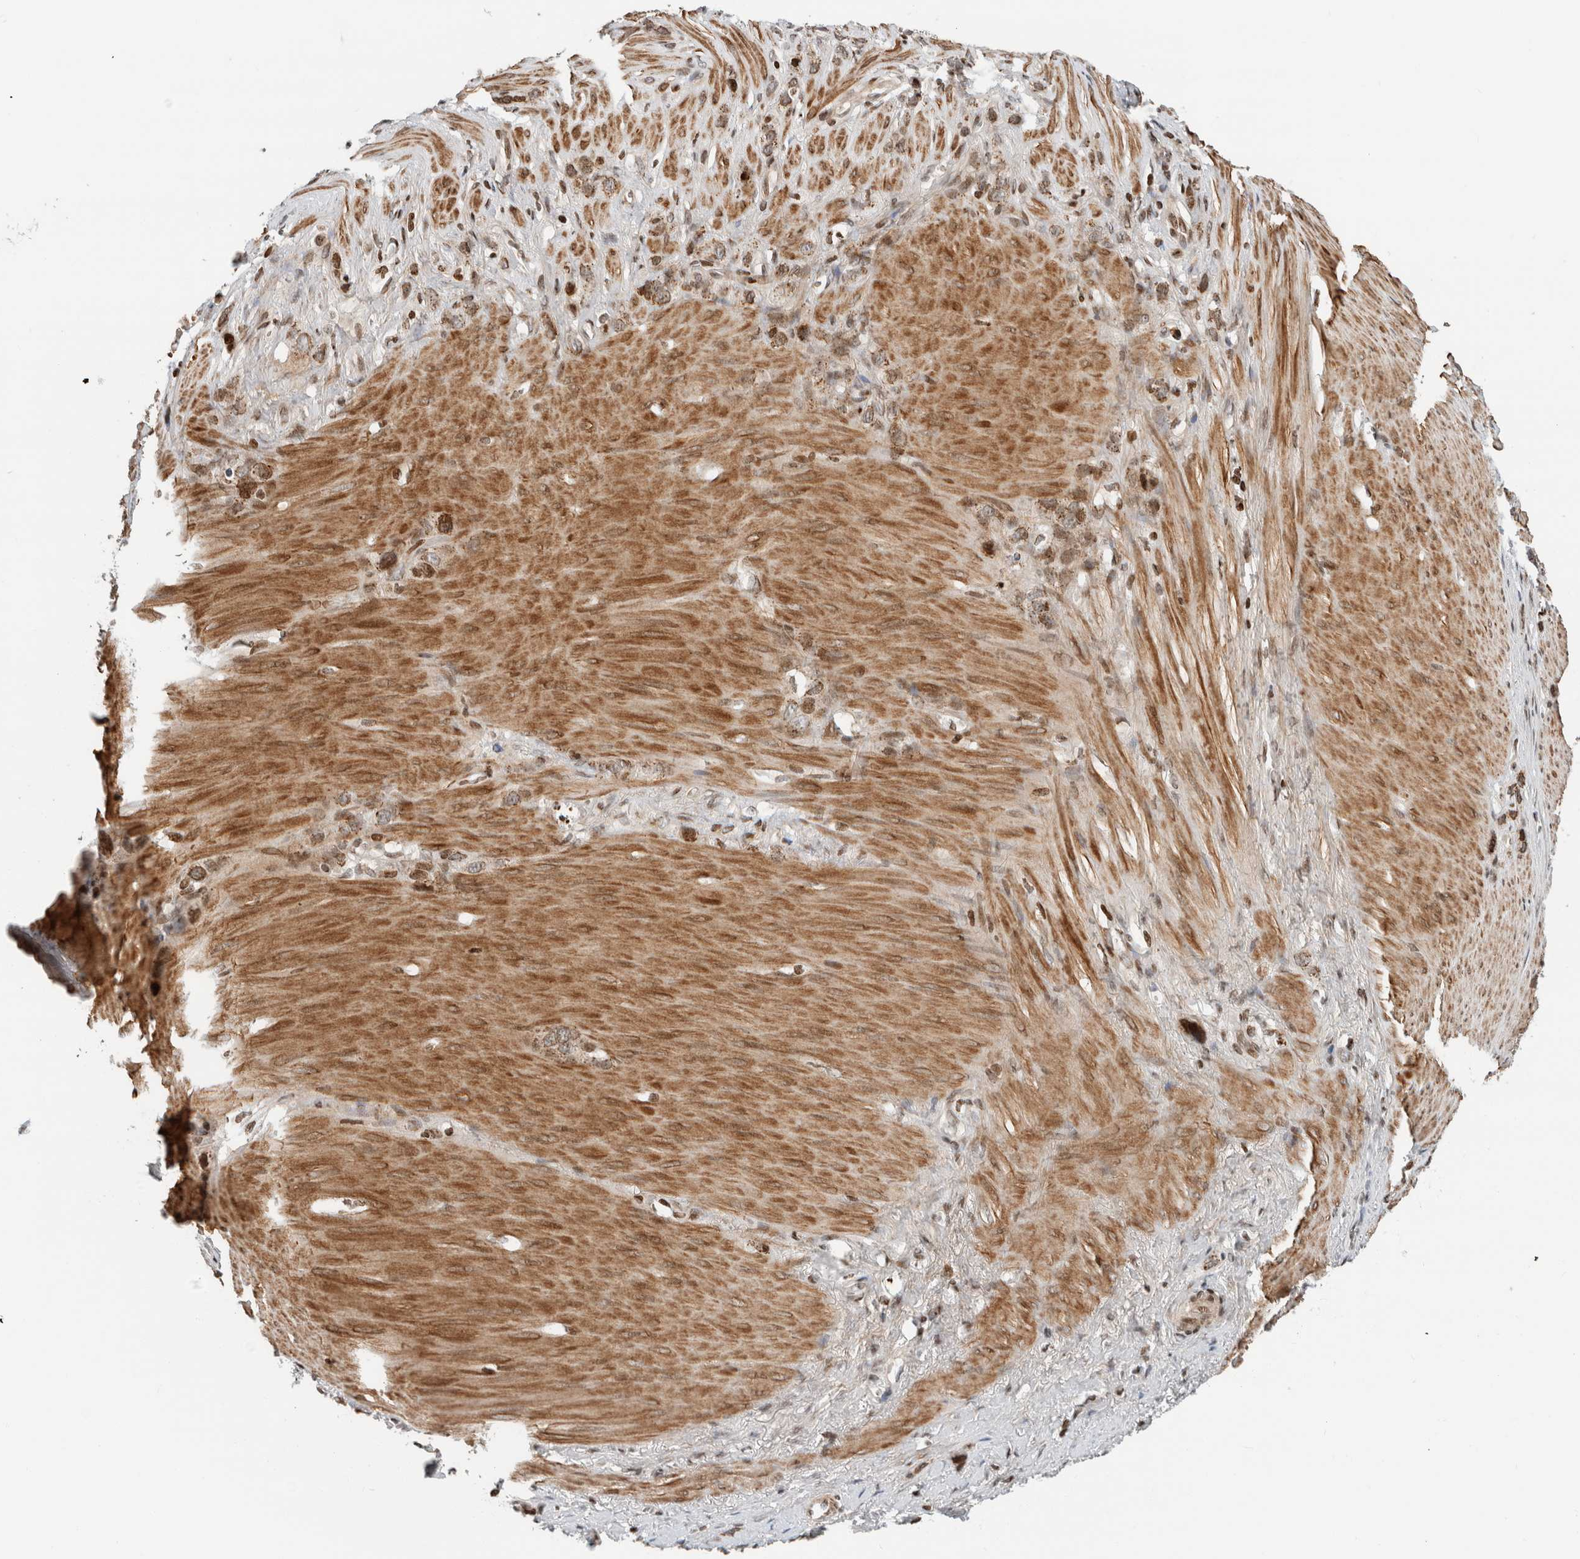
{"staining": {"intensity": "moderate", "quantity": ">75%", "location": "cytoplasmic/membranous"}, "tissue": "stomach cancer", "cell_type": "Tumor cells", "image_type": "cancer", "snomed": [{"axis": "morphology", "description": "Normal tissue, NOS"}, {"axis": "morphology", "description": "Adenocarcinoma, NOS"}, {"axis": "morphology", "description": "Adenocarcinoma, High grade"}, {"axis": "topography", "description": "Stomach, upper"}, {"axis": "topography", "description": "Stomach"}], "caption": "Human stomach cancer stained with a brown dye reveals moderate cytoplasmic/membranous positive positivity in approximately >75% of tumor cells.", "gene": "GINS4", "patient": {"sex": "female", "age": 65}}